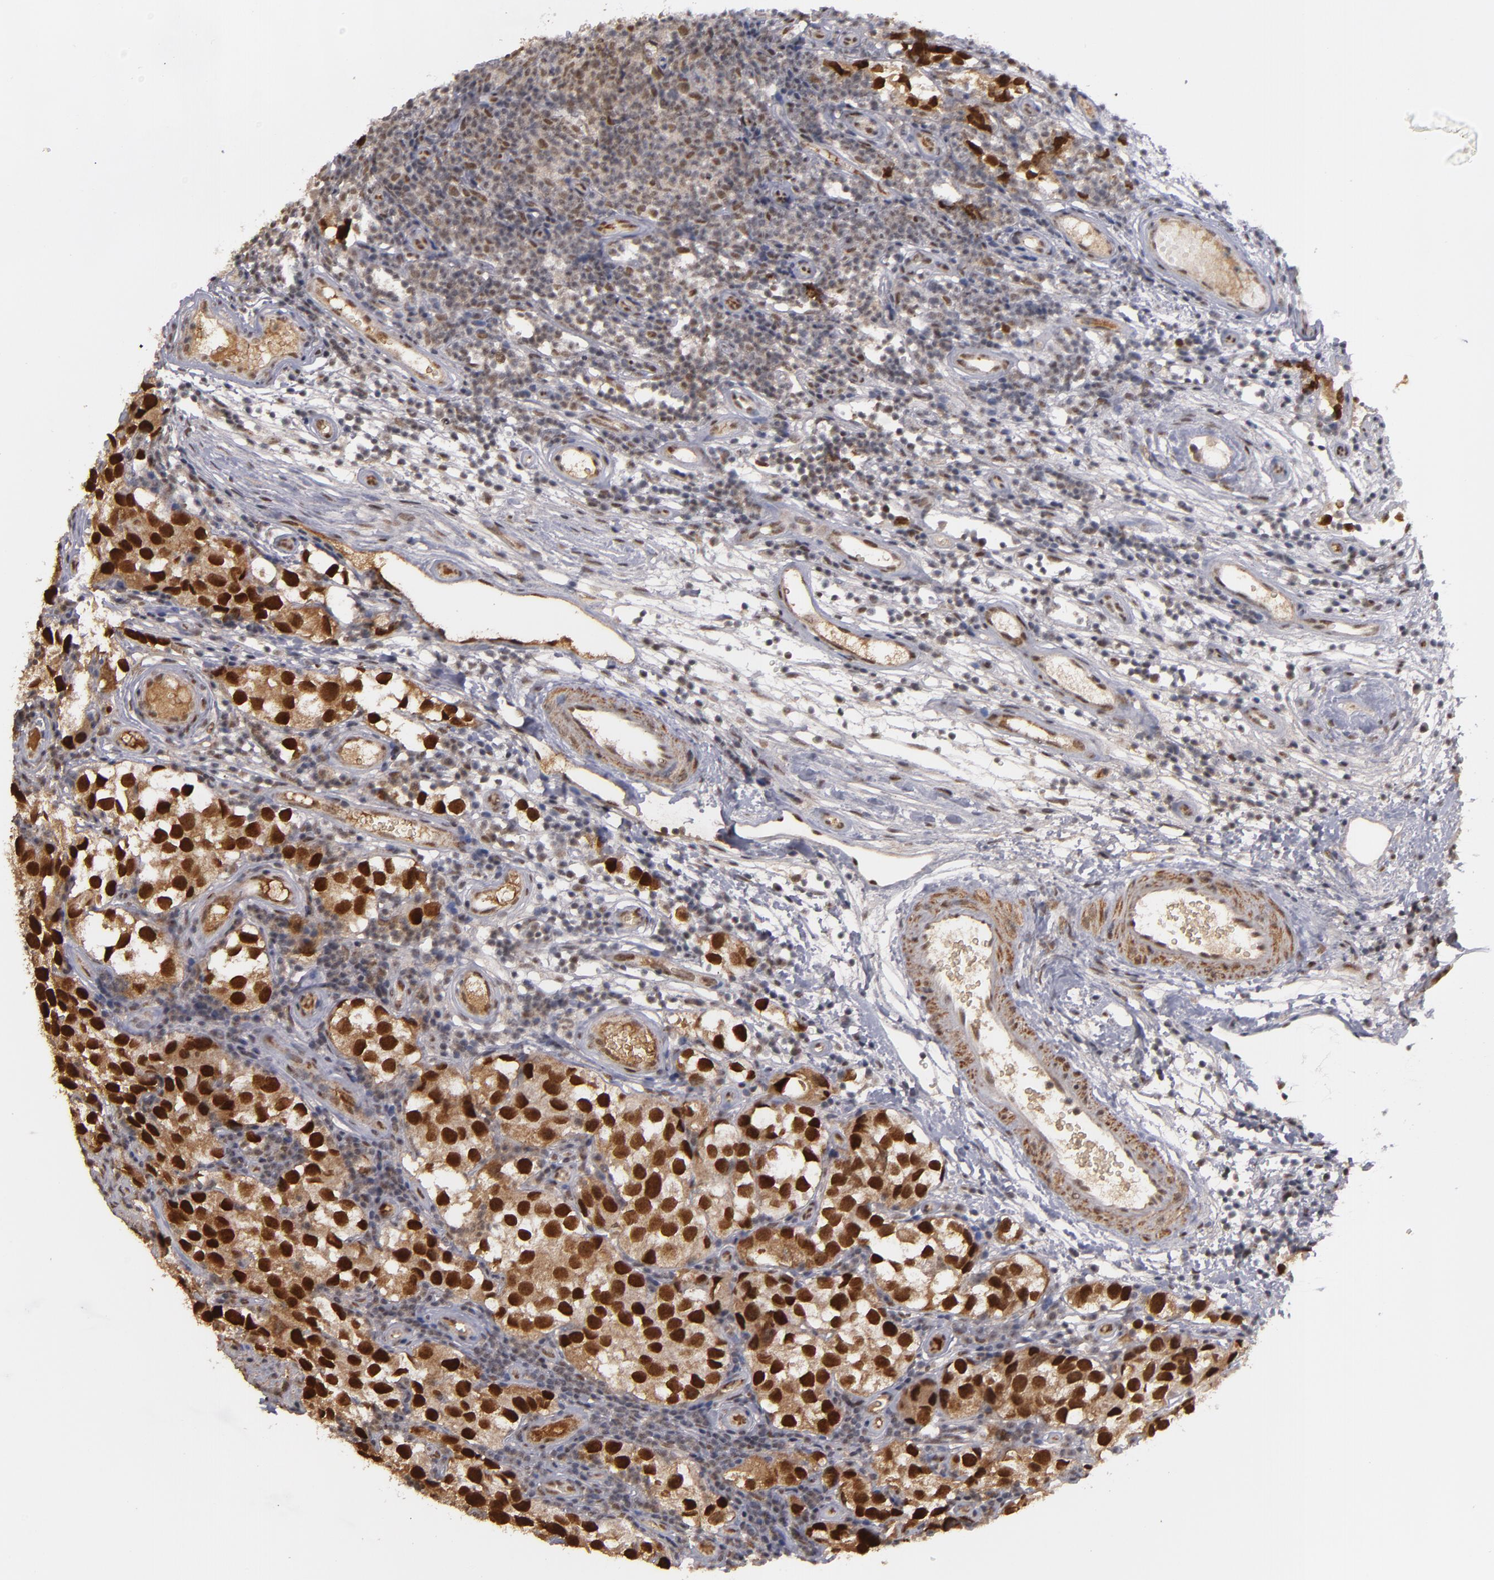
{"staining": {"intensity": "strong", "quantity": ">75%", "location": "nuclear"}, "tissue": "testis cancer", "cell_type": "Tumor cells", "image_type": "cancer", "snomed": [{"axis": "morphology", "description": "Seminoma, NOS"}, {"axis": "topography", "description": "Testis"}], "caption": "Strong nuclear expression for a protein is present in about >75% of tumor cells of seminoma (testis) using IHC.", "gene": "ZNF234", "patient": {"sex": "male", "age": 39}}